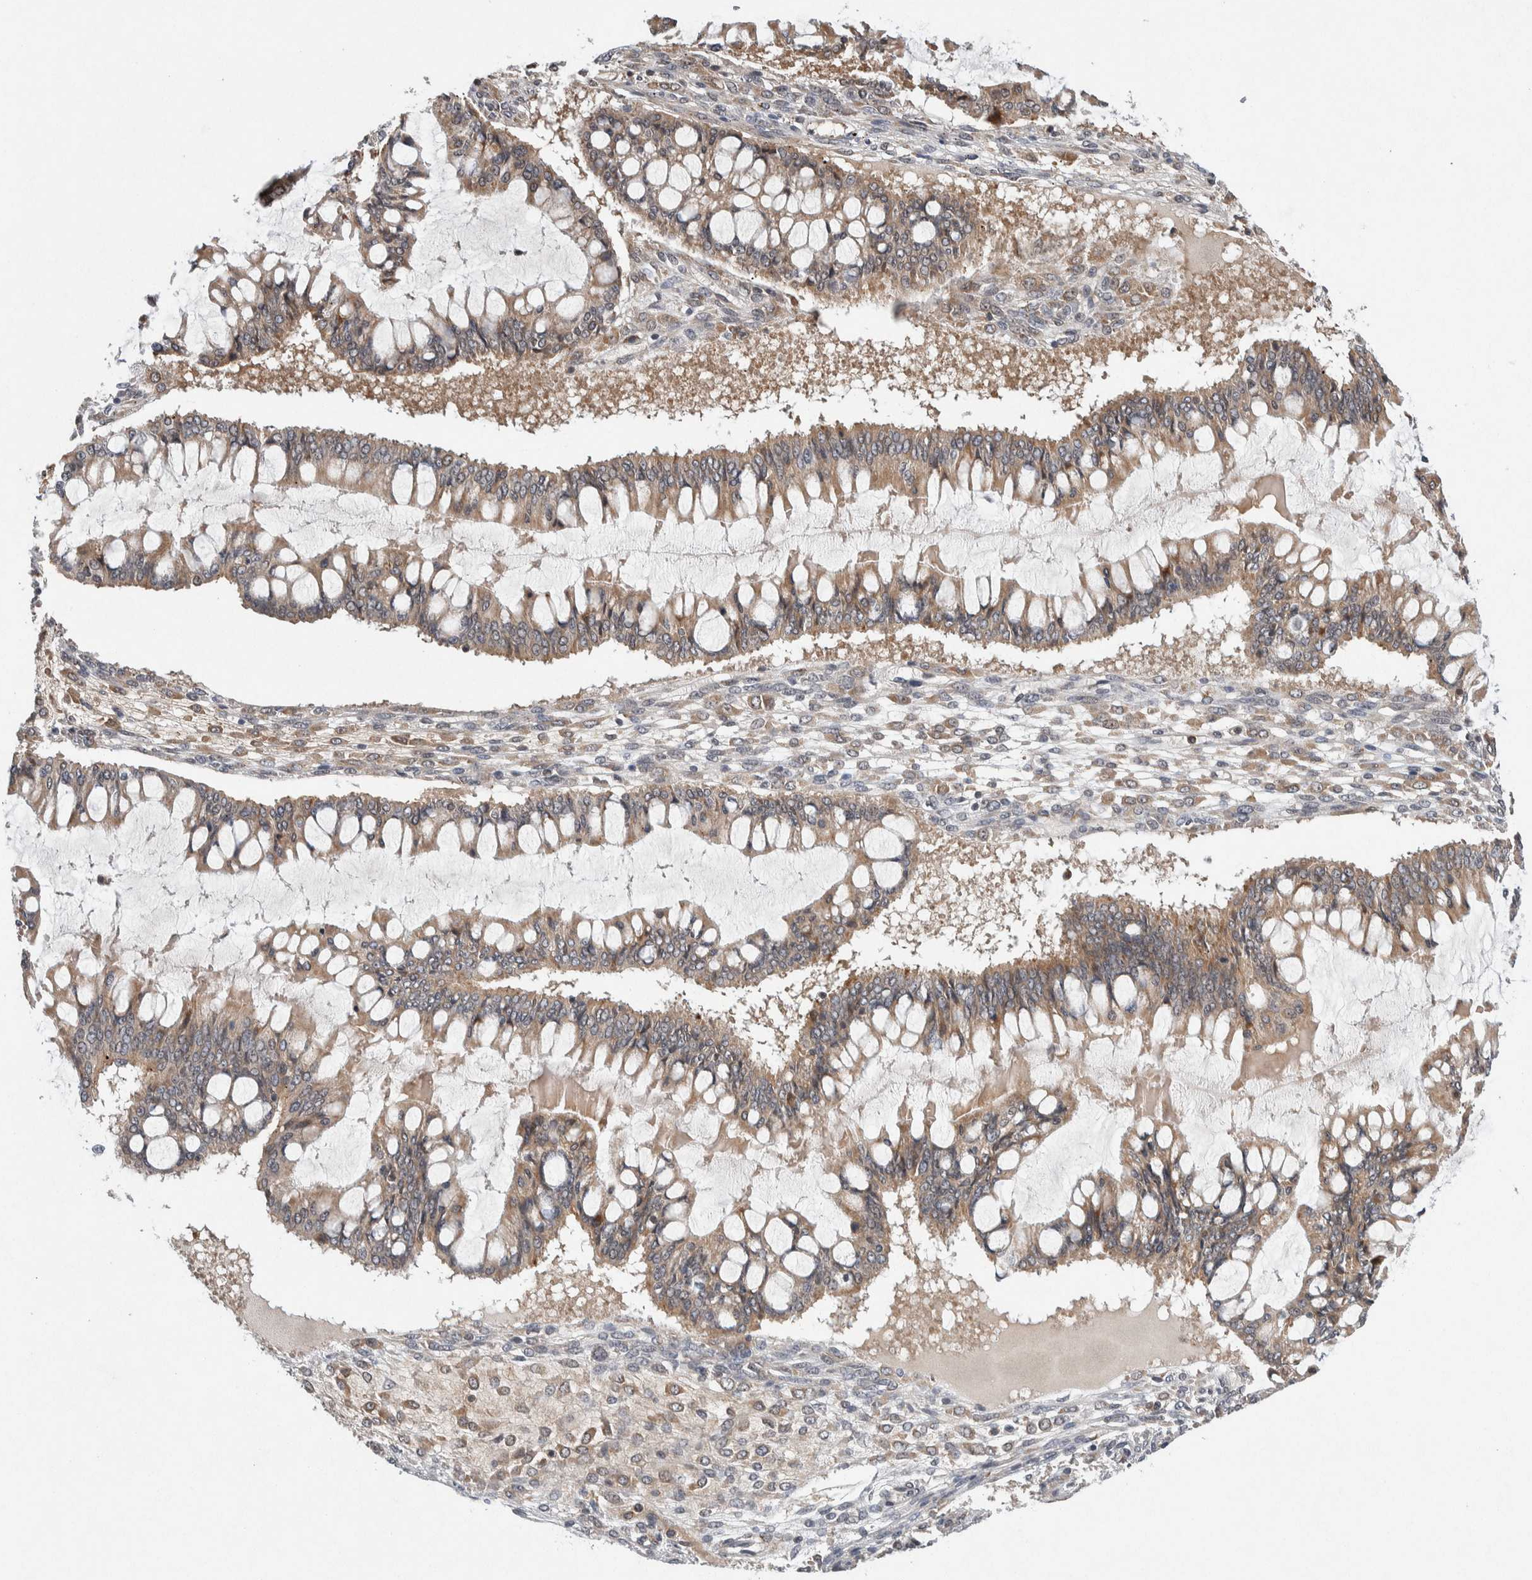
{"staining": {"intensity": "weak", "quantity": ">75%", "location": "cytoplasmic/membranous"}, "tissue": "ovarian cancer", "cell_type": "Tumor cells", "image_type": "cancer", "snomed": [{"axis": "morphology", "description": "Cystadenocarcinoma, mucinous, NOS"}, {"axis": "topography", "description": "Ovary"}], "caption": "Ovarian cancer was stained to show a protein in brown. There is low levels of weak cytoplasmic/membranous staining in about >75% of tumor cells.", "gene": "KCNK1", "patient": {"sex": "female", "age": 73}}